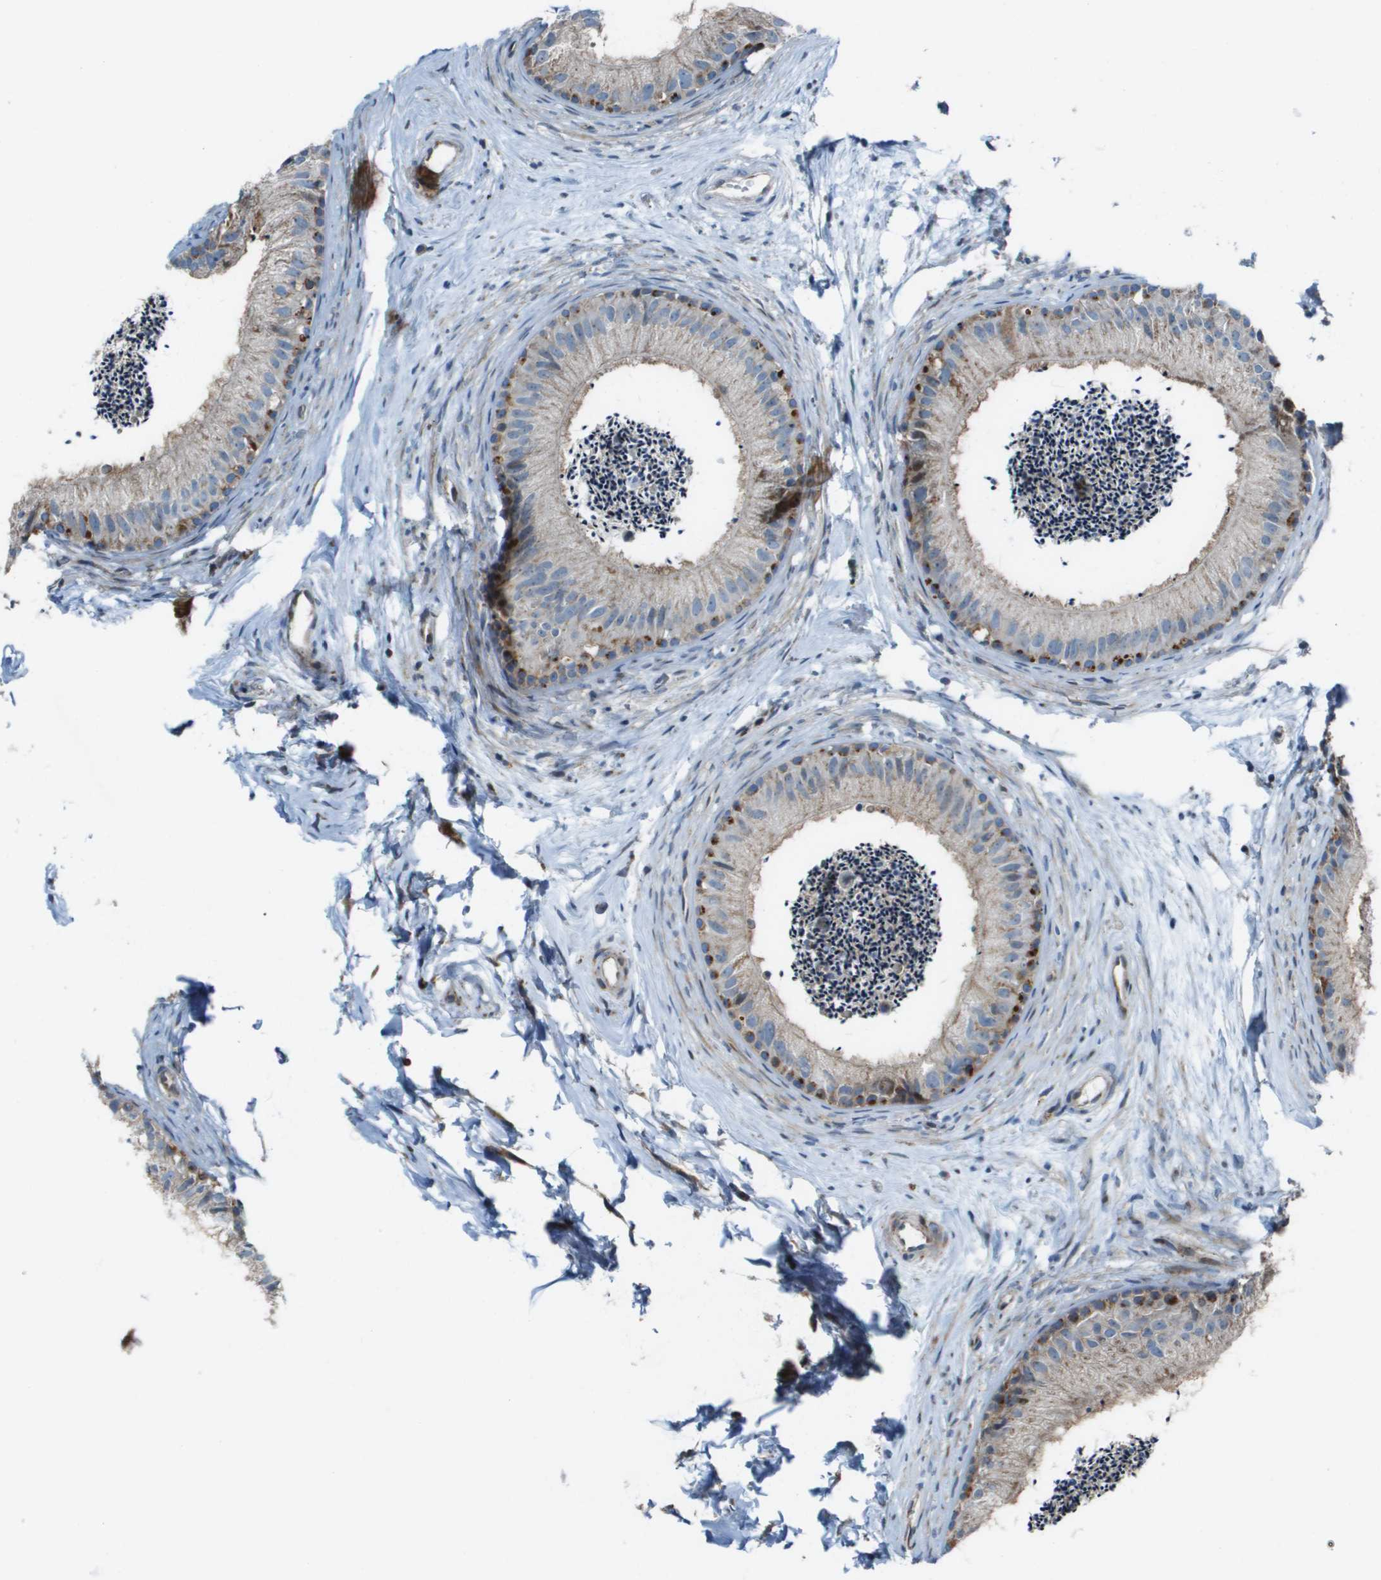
{"staining": {"intensity": "moderate", "quantity": ">75%", "location": "cytoplasmic/membranous"}, "tissue": "epididymis", "cell_type": "Glandular cells", "image_type": "normal", "snomed": [{"axis": "morphology", "description": "Normal tissue, NOS"}, {"axis": "topography", "description": "Epididymis"}], "caption": "Brown immunohistochemical staining in unremarkable human epididymis displays moderate cytoplasmic/membranous expression in about >75% of glandular cells.", "gene": "MGAT3", "patient": {"sex": "male", "age": 56}}